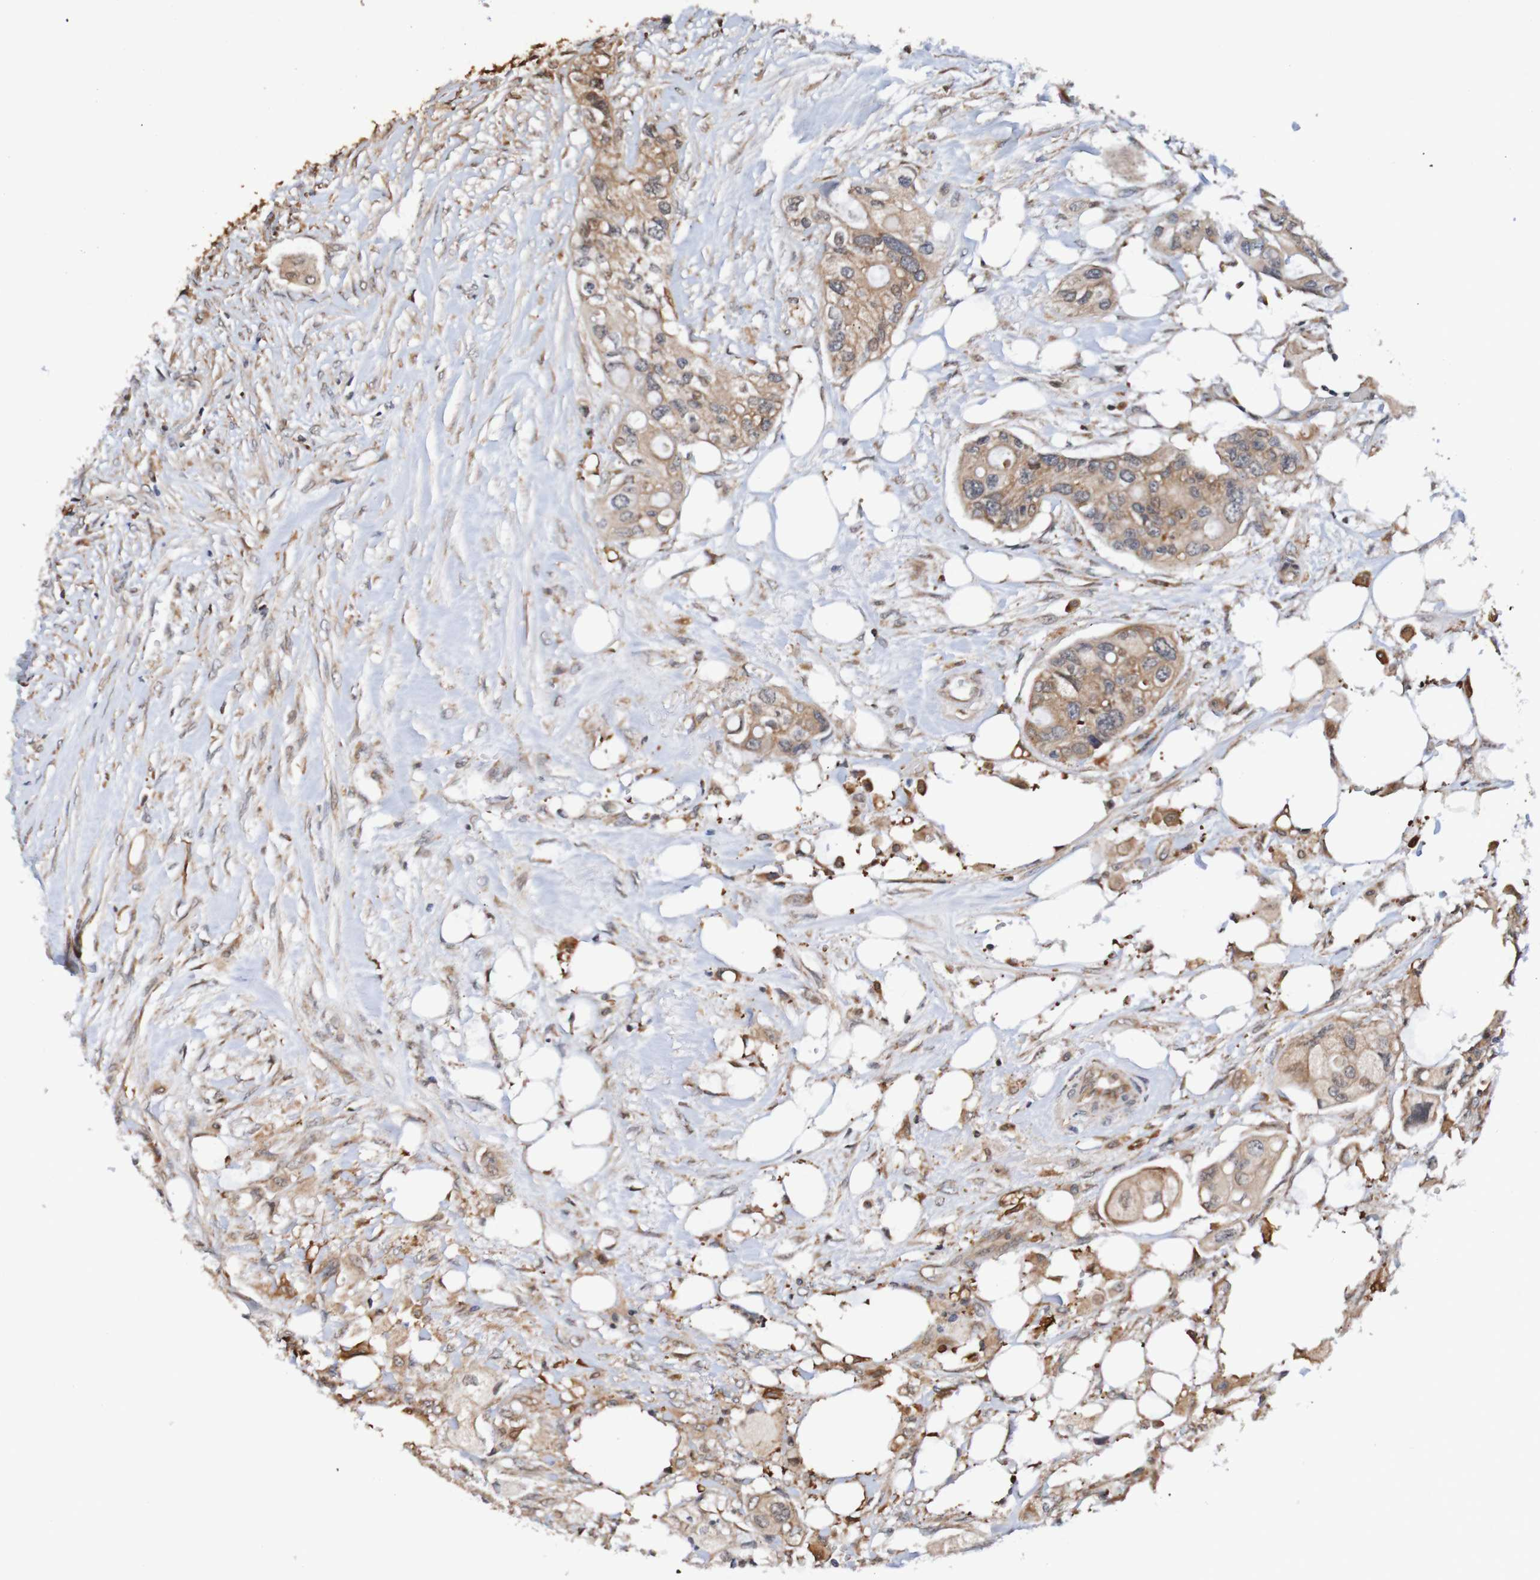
{"staining": {"intensity": "weak", "quantity": ">75%", "location": "cytoplasmic/membranous"}, "tissue": "colorectal cancer", "cell_type": "Tumor cells", "image_type": "cancer", "snomed": [{"axis": "morphology", "description": "Adenocarcinoma, NOS"}, {"axis": "topography", "description": "Colon"}], "caption": "High-power microscopy captured an immunohistochemistry micrograph of colorectal cancer, revealing weak cytoplasmic/membranous positivity in approximately >75% of tumor cells.", "gene": "AXIN1", "patient": {"sex": "female", "age": 57}}